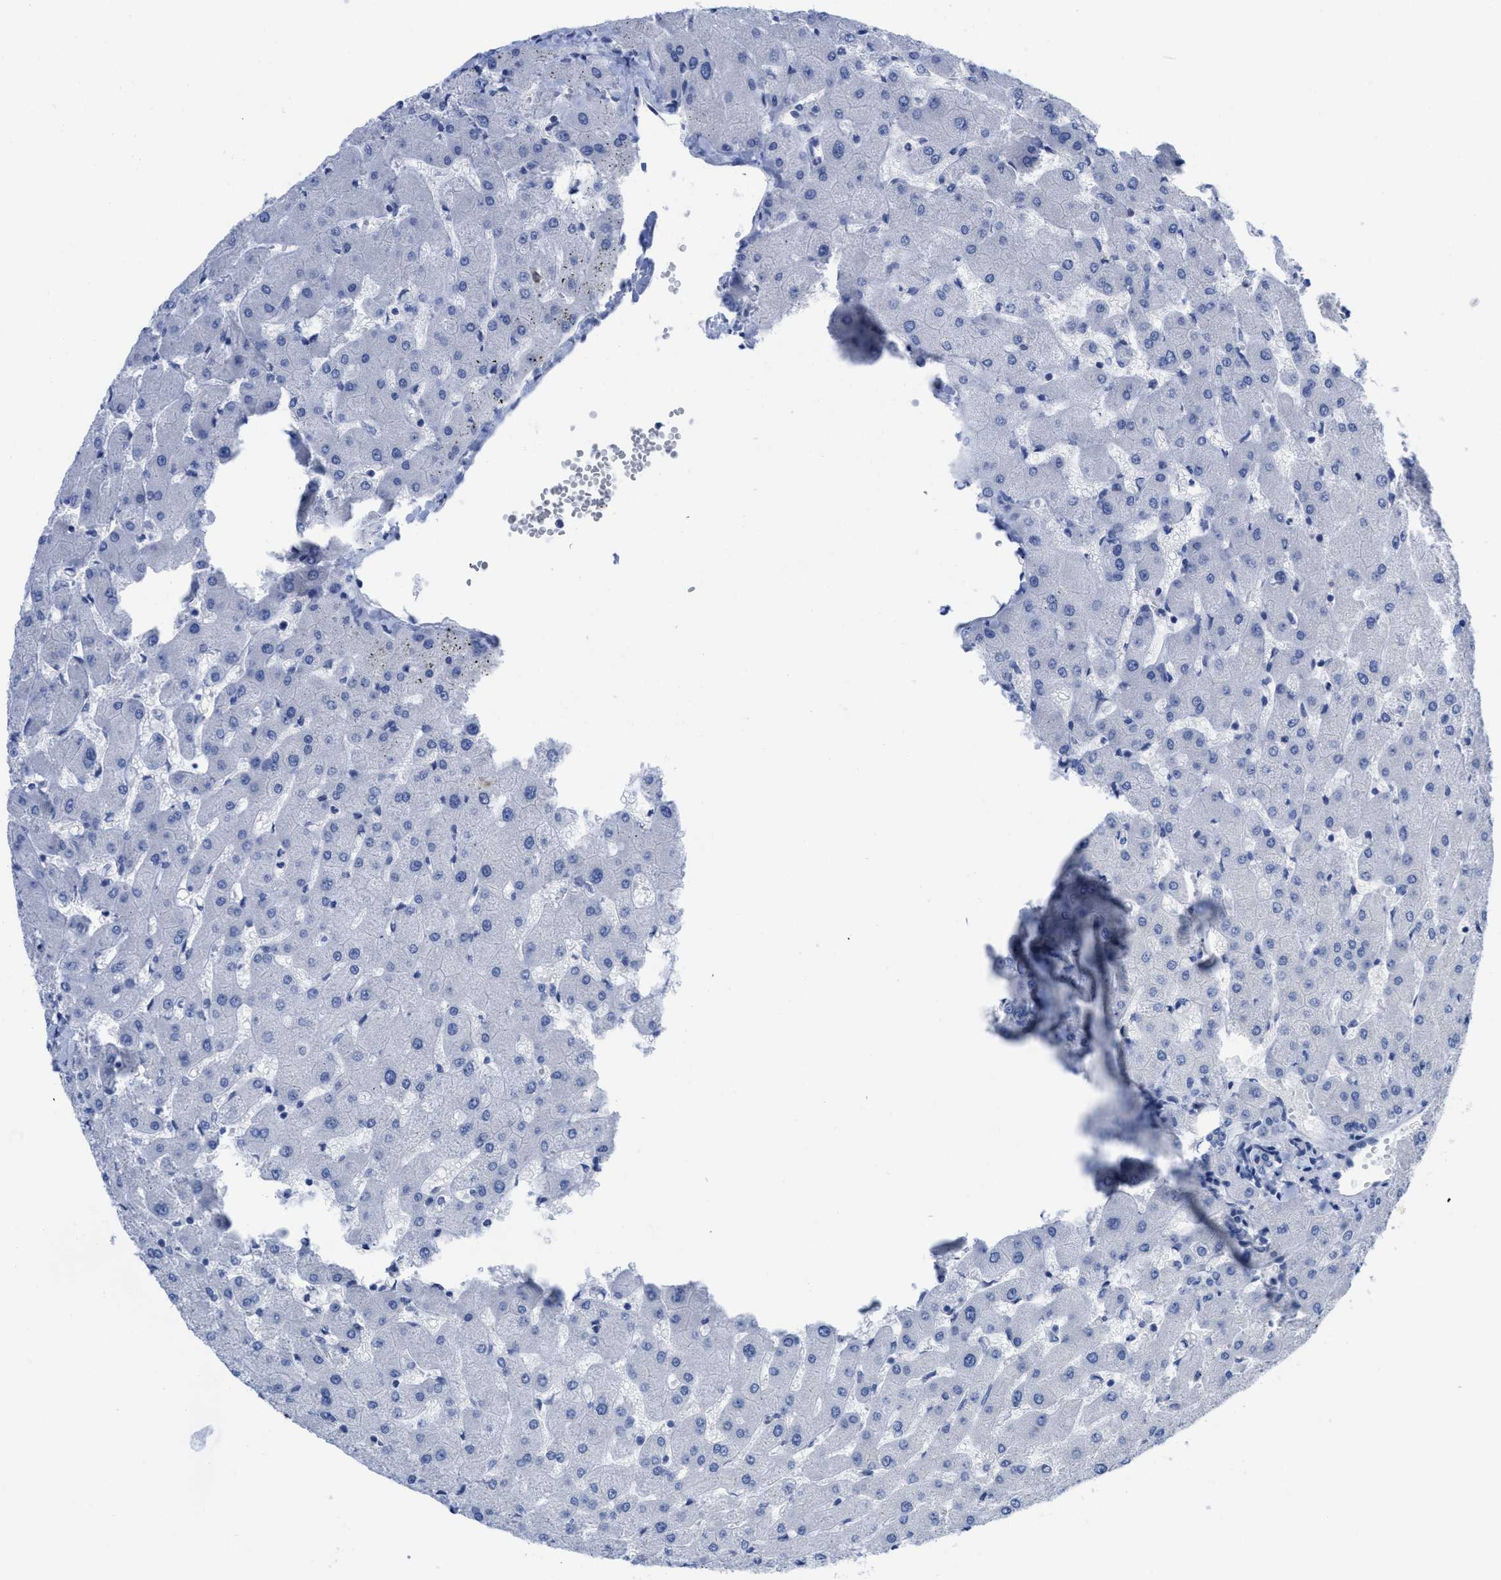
{"staining": {"intensity": "negative", "quantity": "none", "location": "none"}, "tissue": "liver", "cell_type": "Cholangiocytes", "image_type": "normal", "snomed": [{"axis": "morphology", "description": "Normal tissue, NOS"}, {"axis": "topography", "description": "Liver"}], "caption": "The image displays no staining of cholangiocytes in normal liver.", "gene": "ACKR1", "patient": {"sex": "female", "age": 63}}